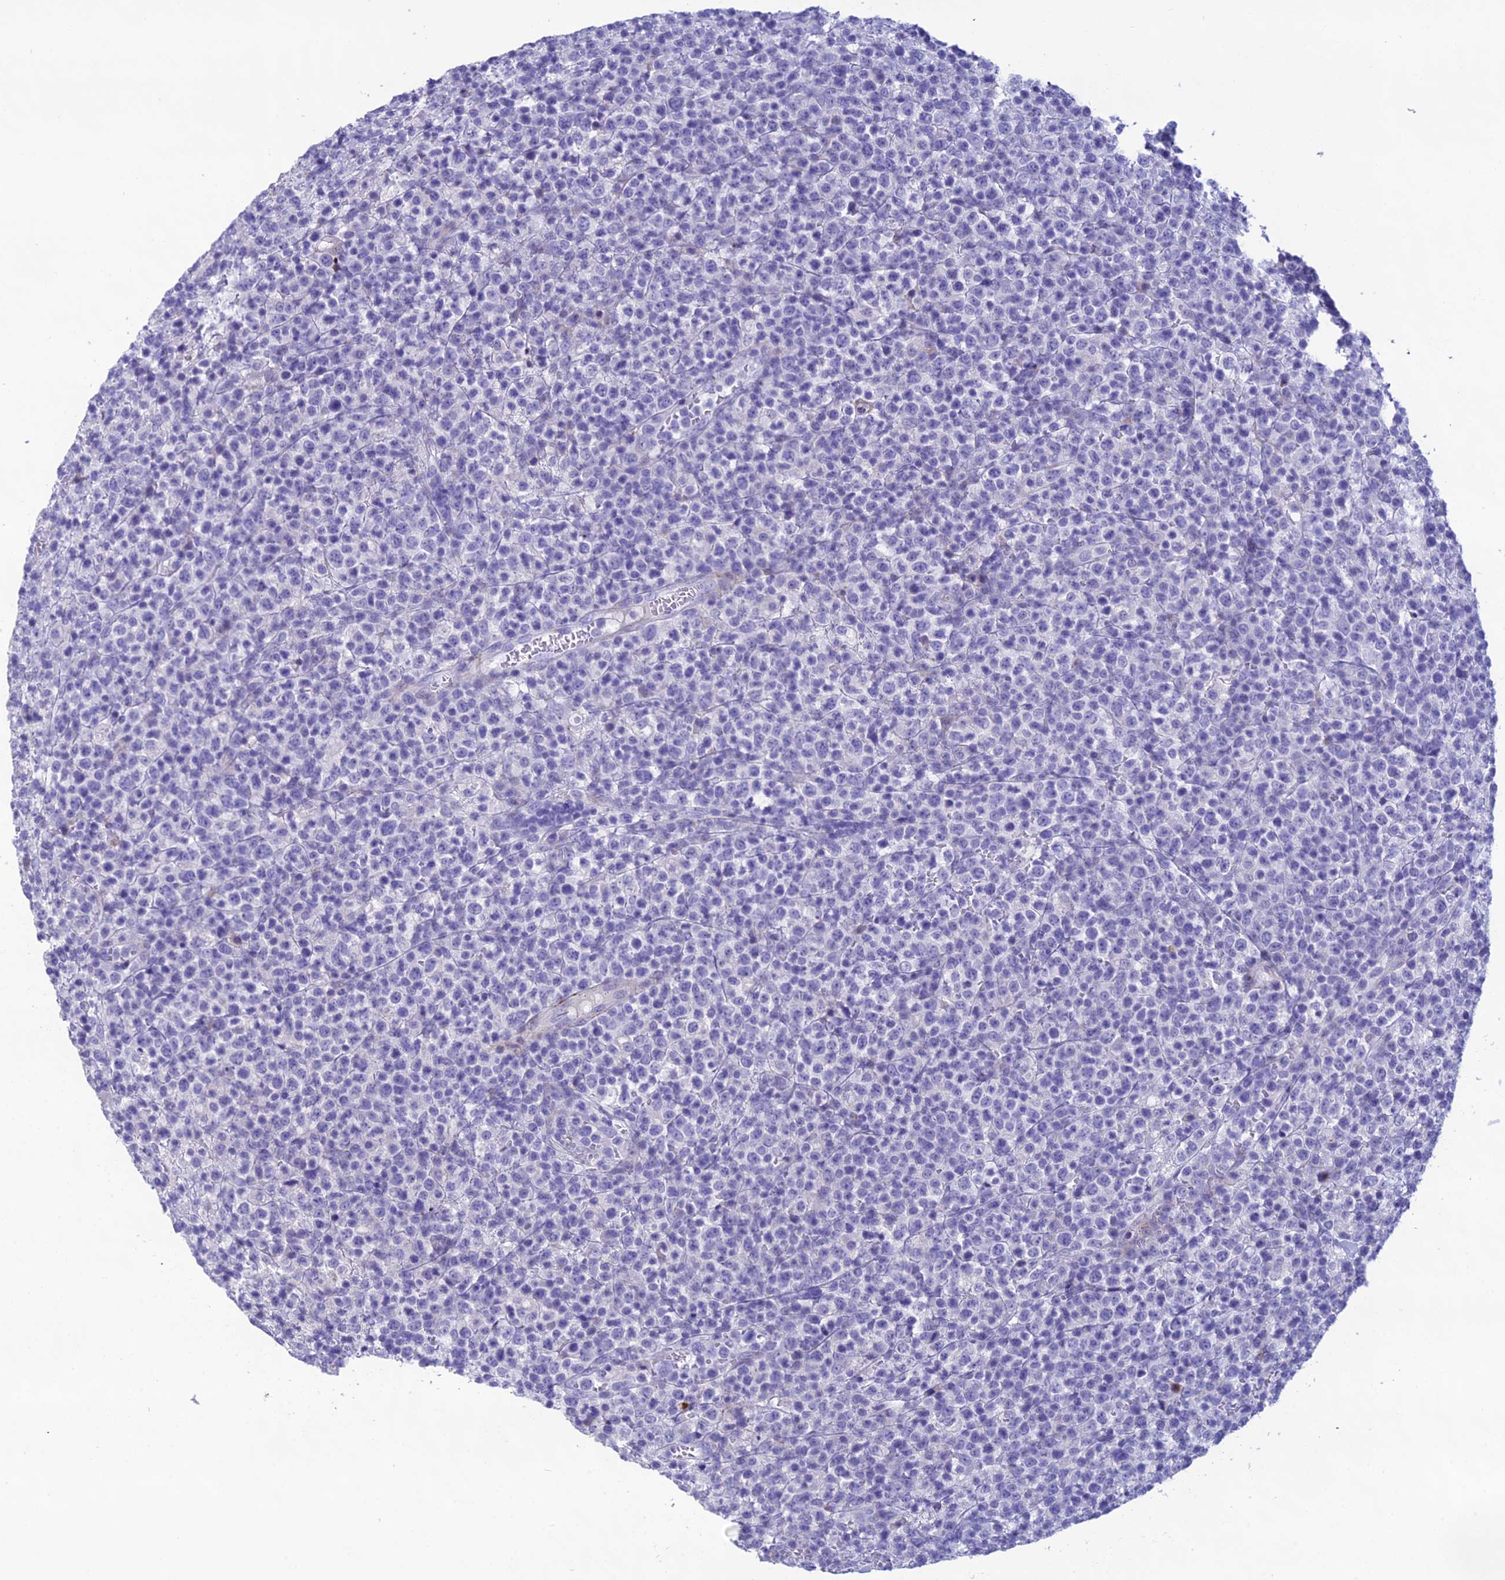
{"staining": {"intensity": "negative", "quantity": "none", "location": "none"}, "tissue": "lymphoma", "cell_type": "Tumor cells", "image_type": "cancer", "snomed": [{"axis": "morphology", "description": "Malignant lymphoma, non-Hodgkin's type, High grade"}, {"axis": "topography", "description": "Colon"}], "caption": "Tumor cells are negative for protein expression in human lymphoma.", "gene": "OR56B1", "patient": {"sex": "female", "age": 53}}